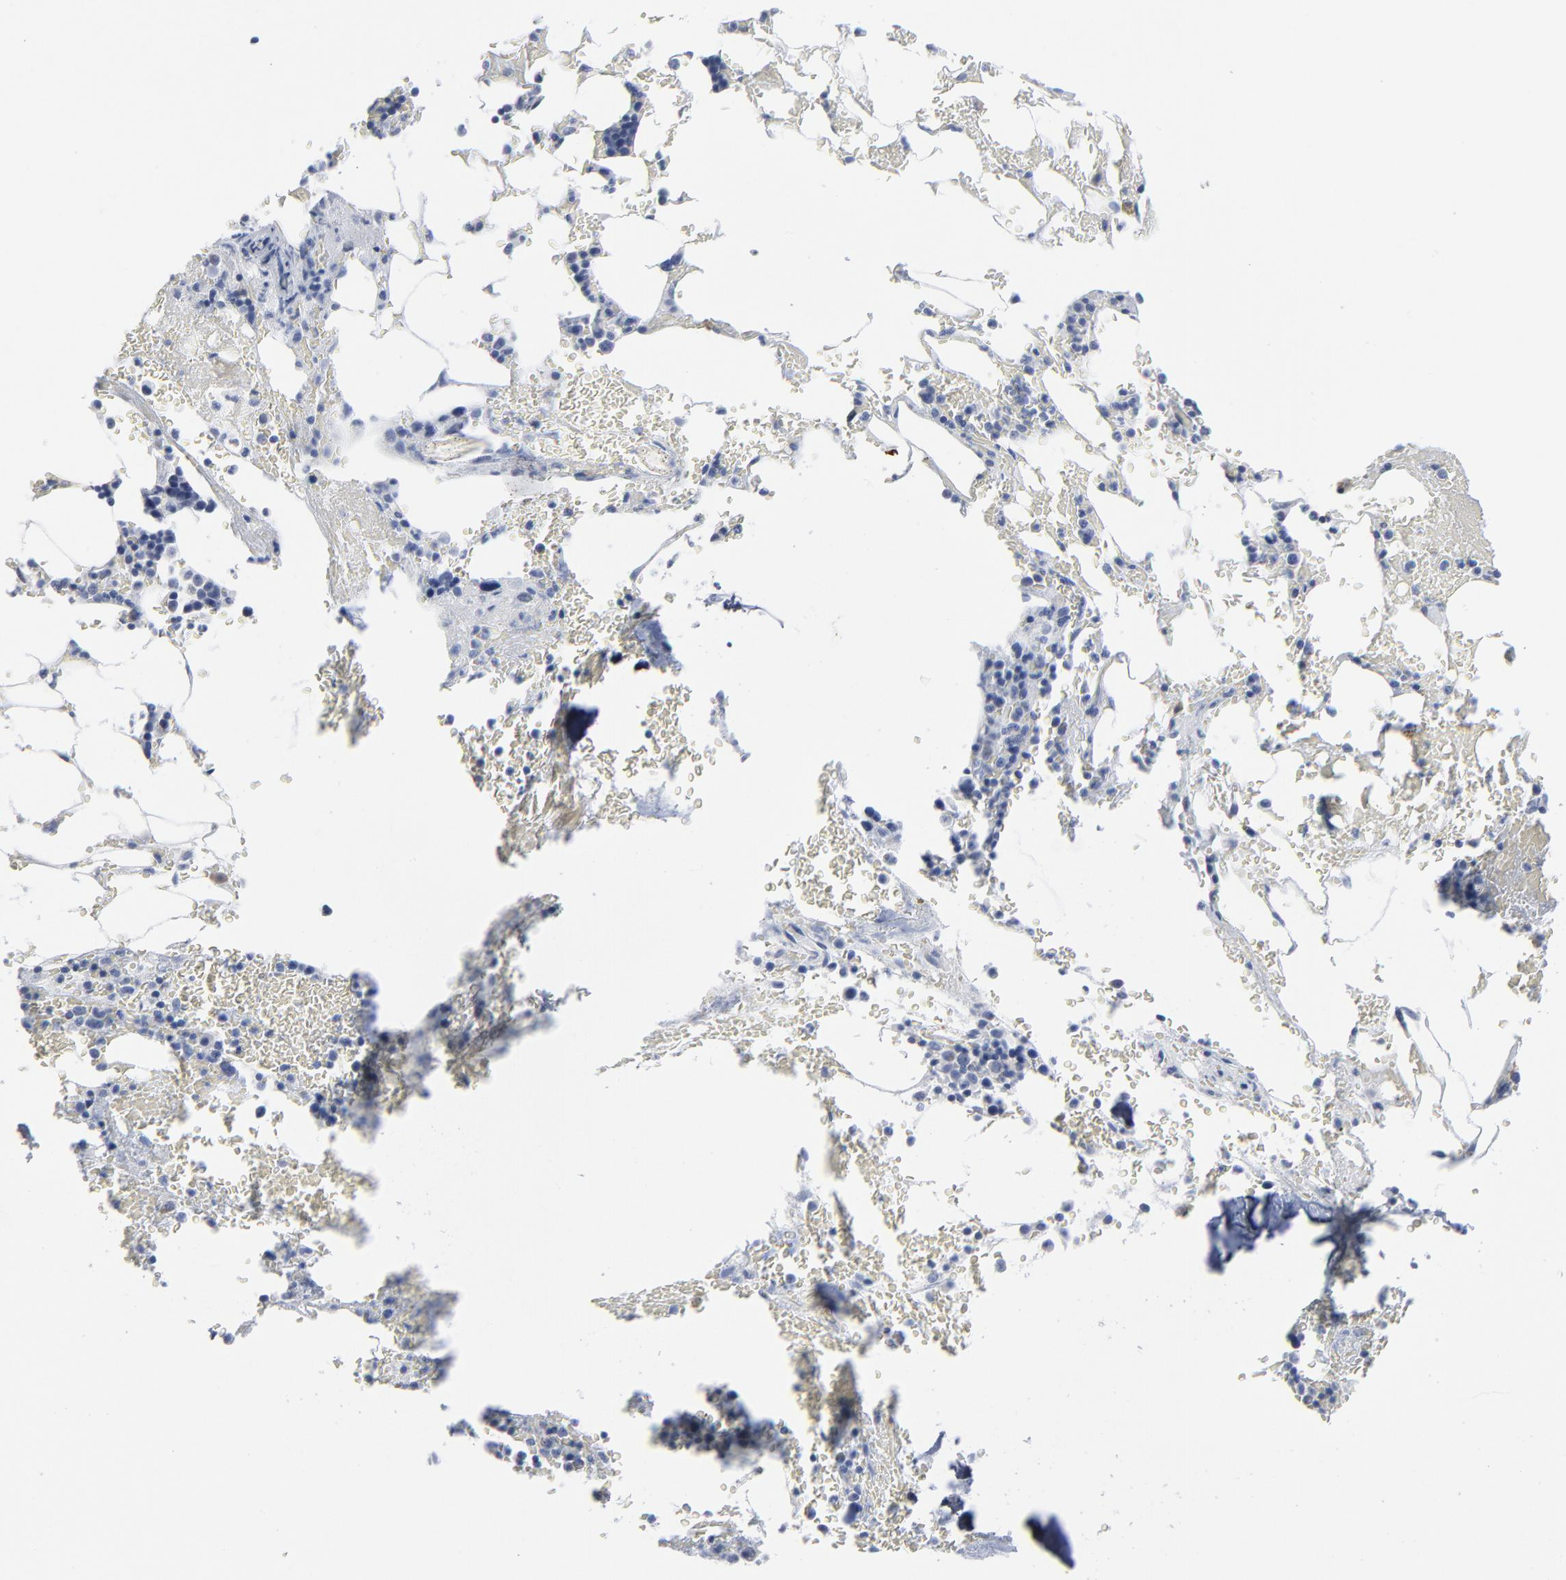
{"staining": {"intensity": "negative", "quantity": "none", "location": "none"}, "tissue": "bone marrow", "cell_type": "Hematopoietic cells", "image_type": "normal", "snomed": [{"axis": "morphology", "description": "Normal tissue, NOS"}, {"axis": "topography", "description": "Bone marrow"}], "caption": "Protein analysis of benign bone marrow demonstrates no significant positivity in hematopoietic cells. Nuclei are stained in blue.", "gene": "PAGE1", "patient": {"sex": "female", "age": 73}}